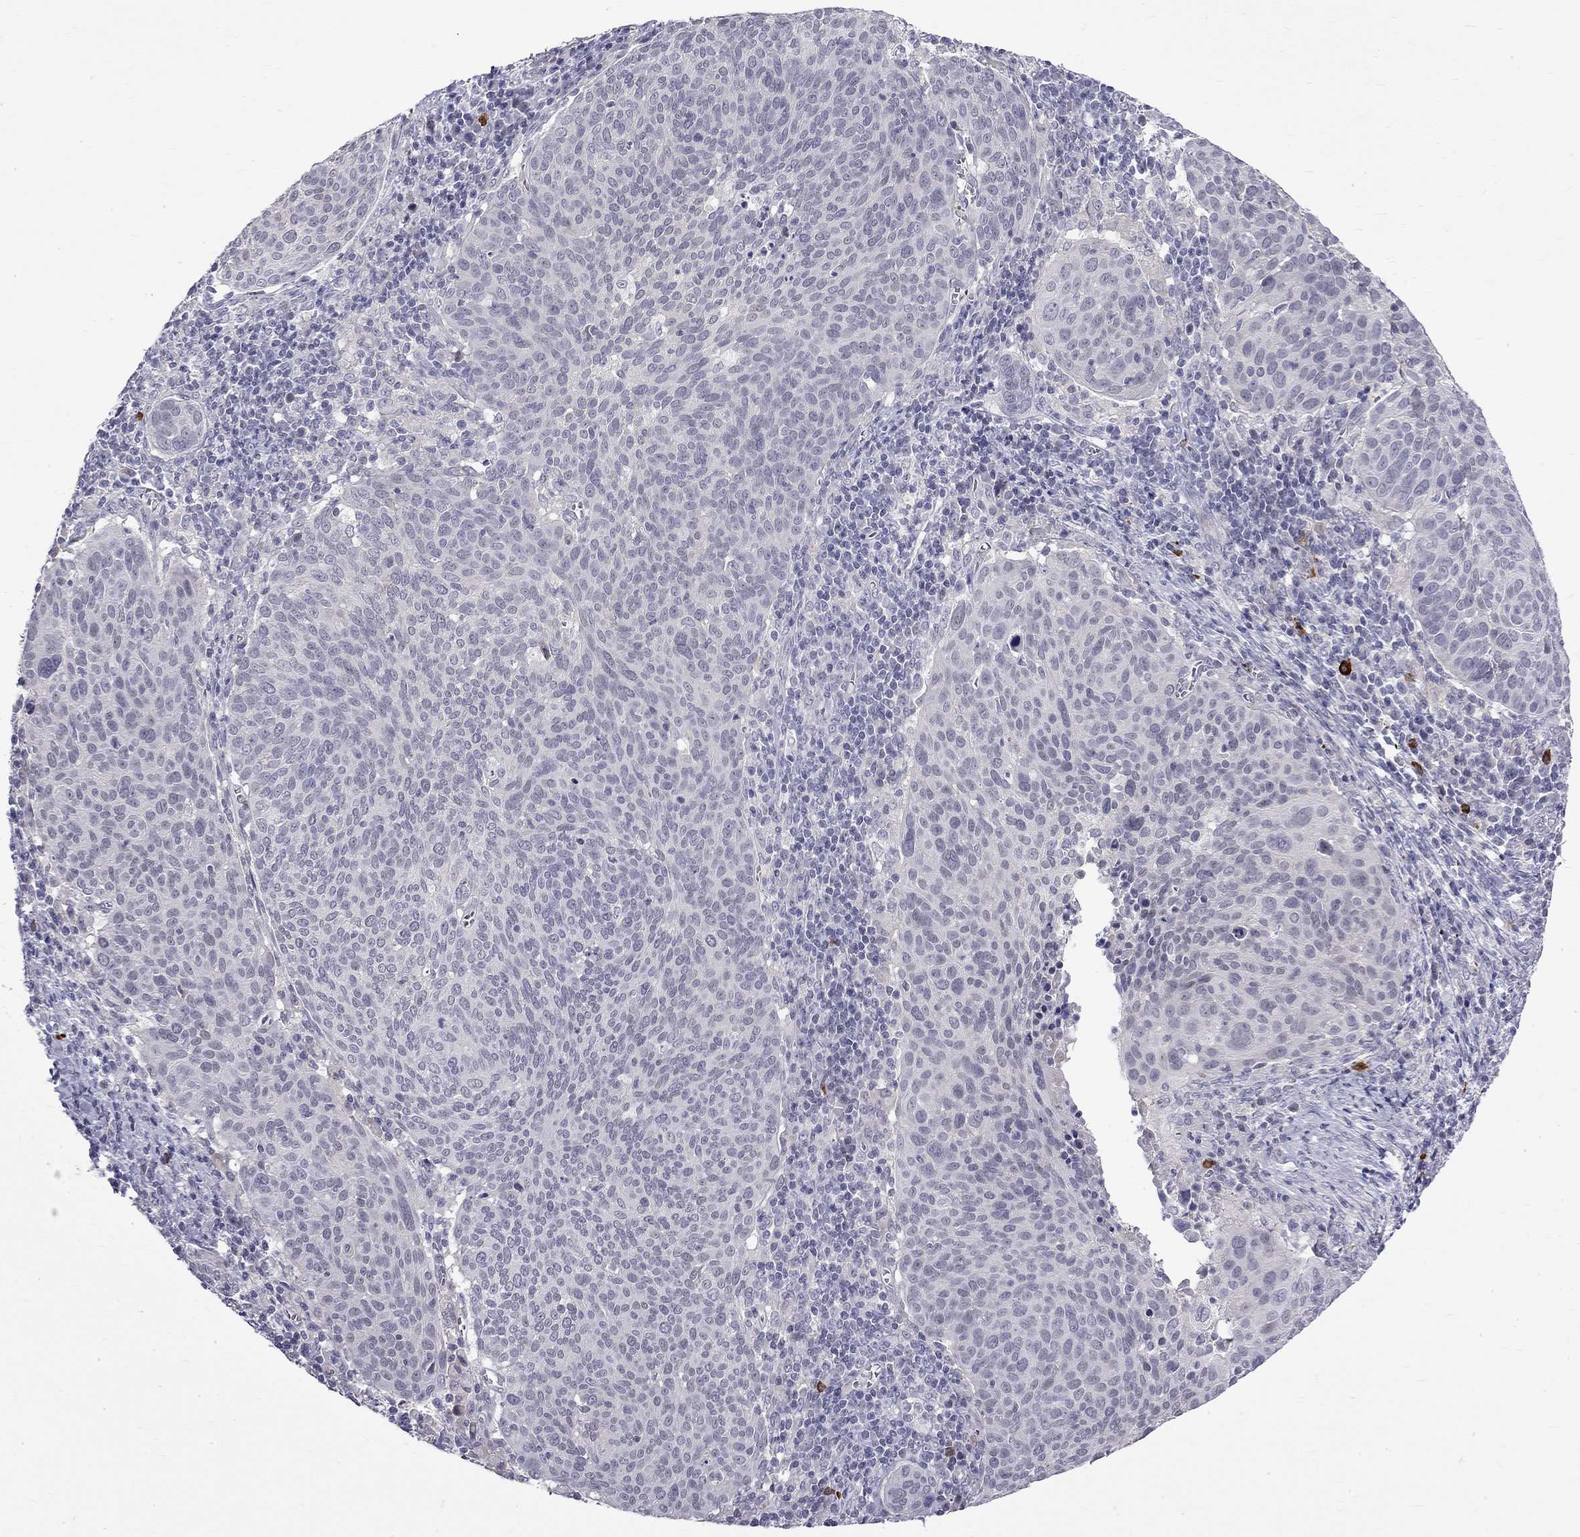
{"staining": {"intensity": "negative", "quantity": "none", "location": "none"}, "tissue": "cervical cancer", "cell_type": "Tumor cells", "image_type": "cancer", "snomed": [{"axis": "morphology", "description": "Squamous cell carcinoma, NOS"}, {"axis": "topography", "description": "Cervix"}], "caption": "This is an immunohistochemistry image of squamous cell carcinoma (cervical). There is no positivity in tumor cells.", "gene": "RTL9", "patient": {"sex": "female", "age": 39}}